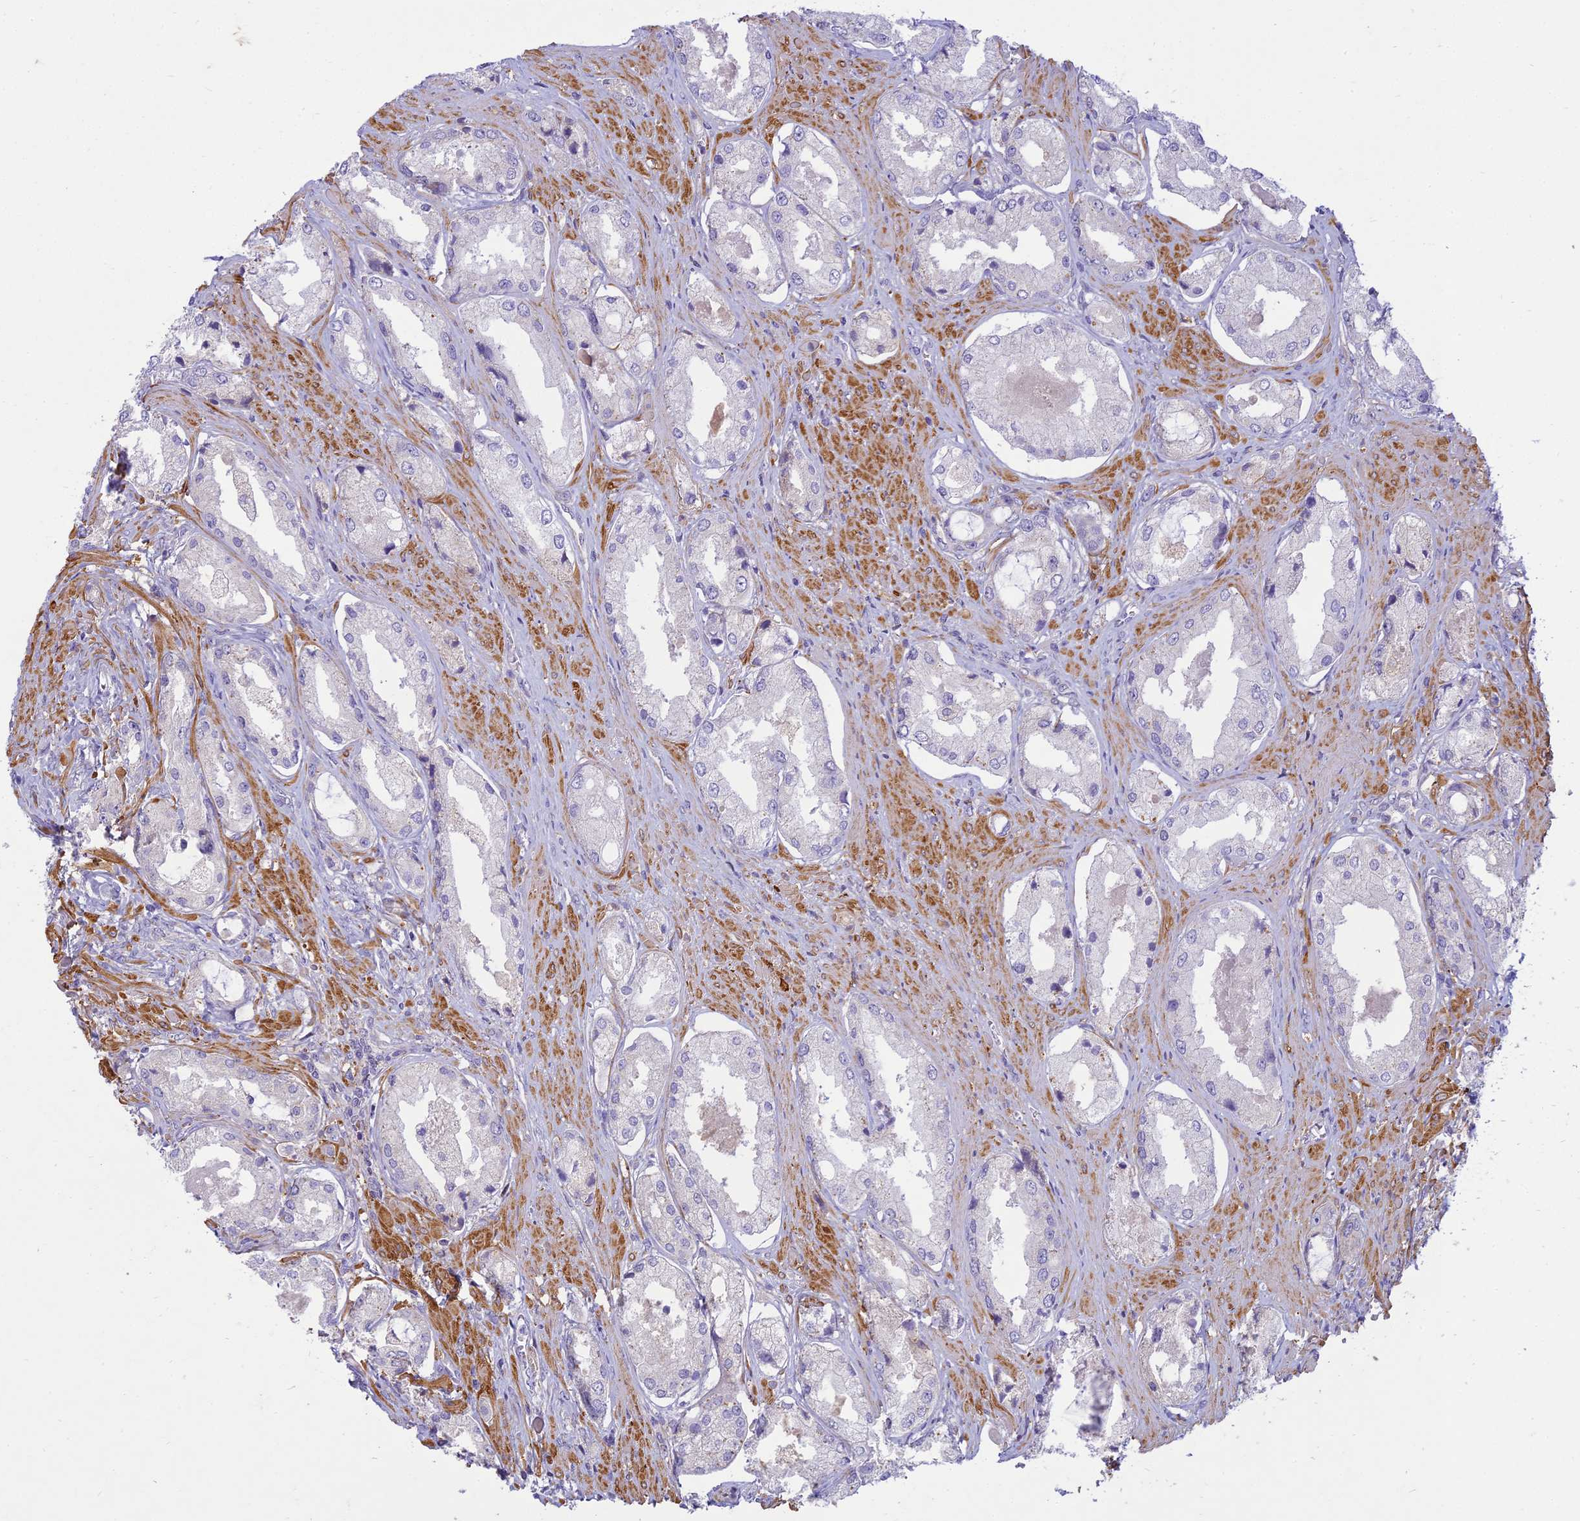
{"staining": {"intensity": "negative", "quantity": "none", "location": "none"}, "tissue": "prostate cancer", "cell_type": "Tumor cells", "image_type": "cancer", "snomed": [{"axis": "morphology", "description": "Adenocarcinoma, Low grade"}, {"axis": "topography", "description": "Prostate"}], "caption": "Prostate cancer (low-grade adenocarcinoma) was stained to show a protein in brown. There is no significant staining in tumor cells.", "gene": "FBXW4", "patient": {"sex": "male", "age": 68}}